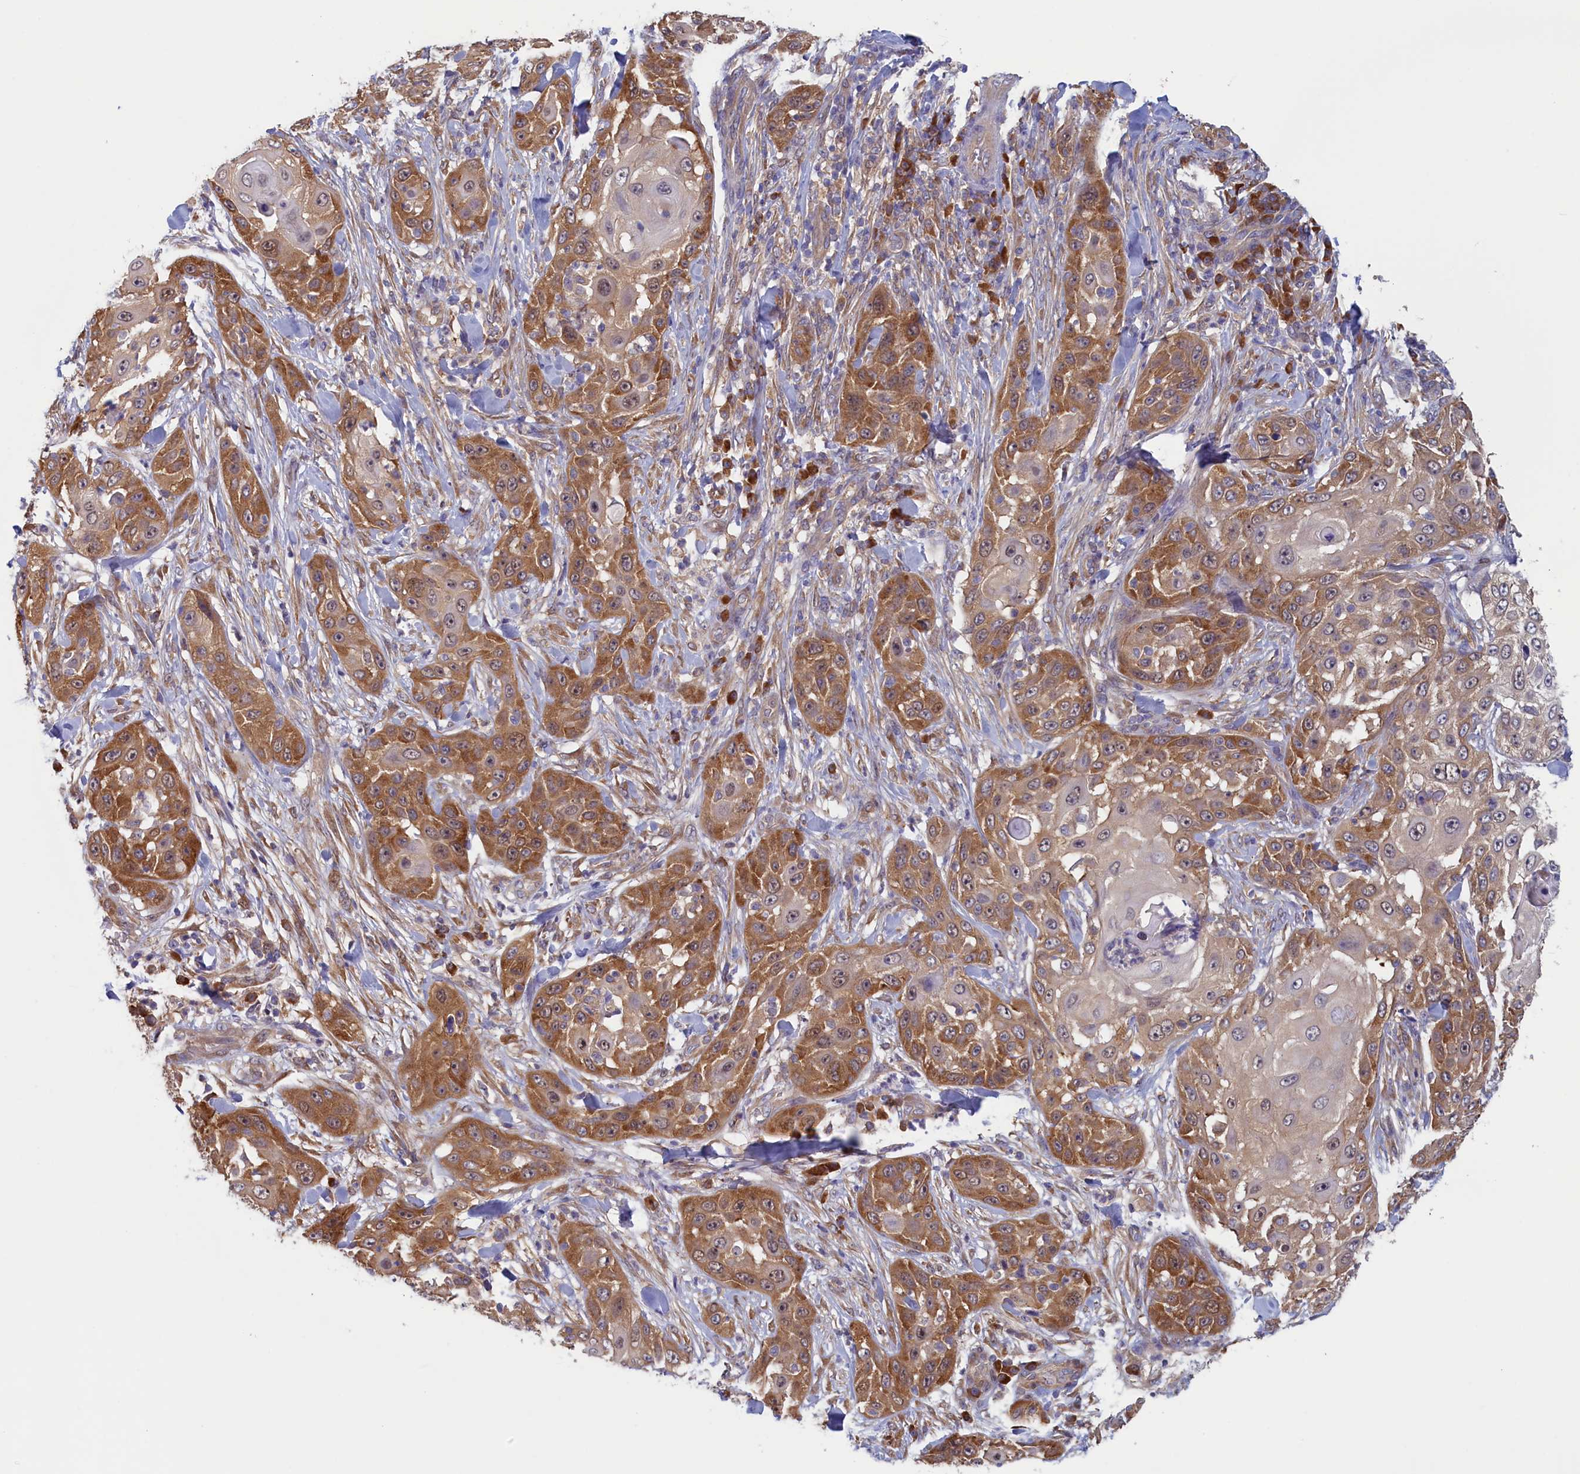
{"staining": {"intensity": "moderate", "quantity": ">75%", "location": "cytoplasmic/membranous"}, "tissue": "skin cancer", "cell_type": "Tumor cells", "image_type": "cancer", "snomed": [{"axis": "morphology", "description": "Squamous cell carcinoma, NOS"}, {"axis": "topography", "description": "Skin"}], "caption": "A high-resolution photomicrograph shows immunohistochemistry (IHC) staining of skin cancer (squamous cell carcinoma), which reveals moderate cytoplasmic/membranous positivity in about >75% of tumor cells.", "gene": "SYNDIG1L", "patient": {"sex": "female", "age": 44}}